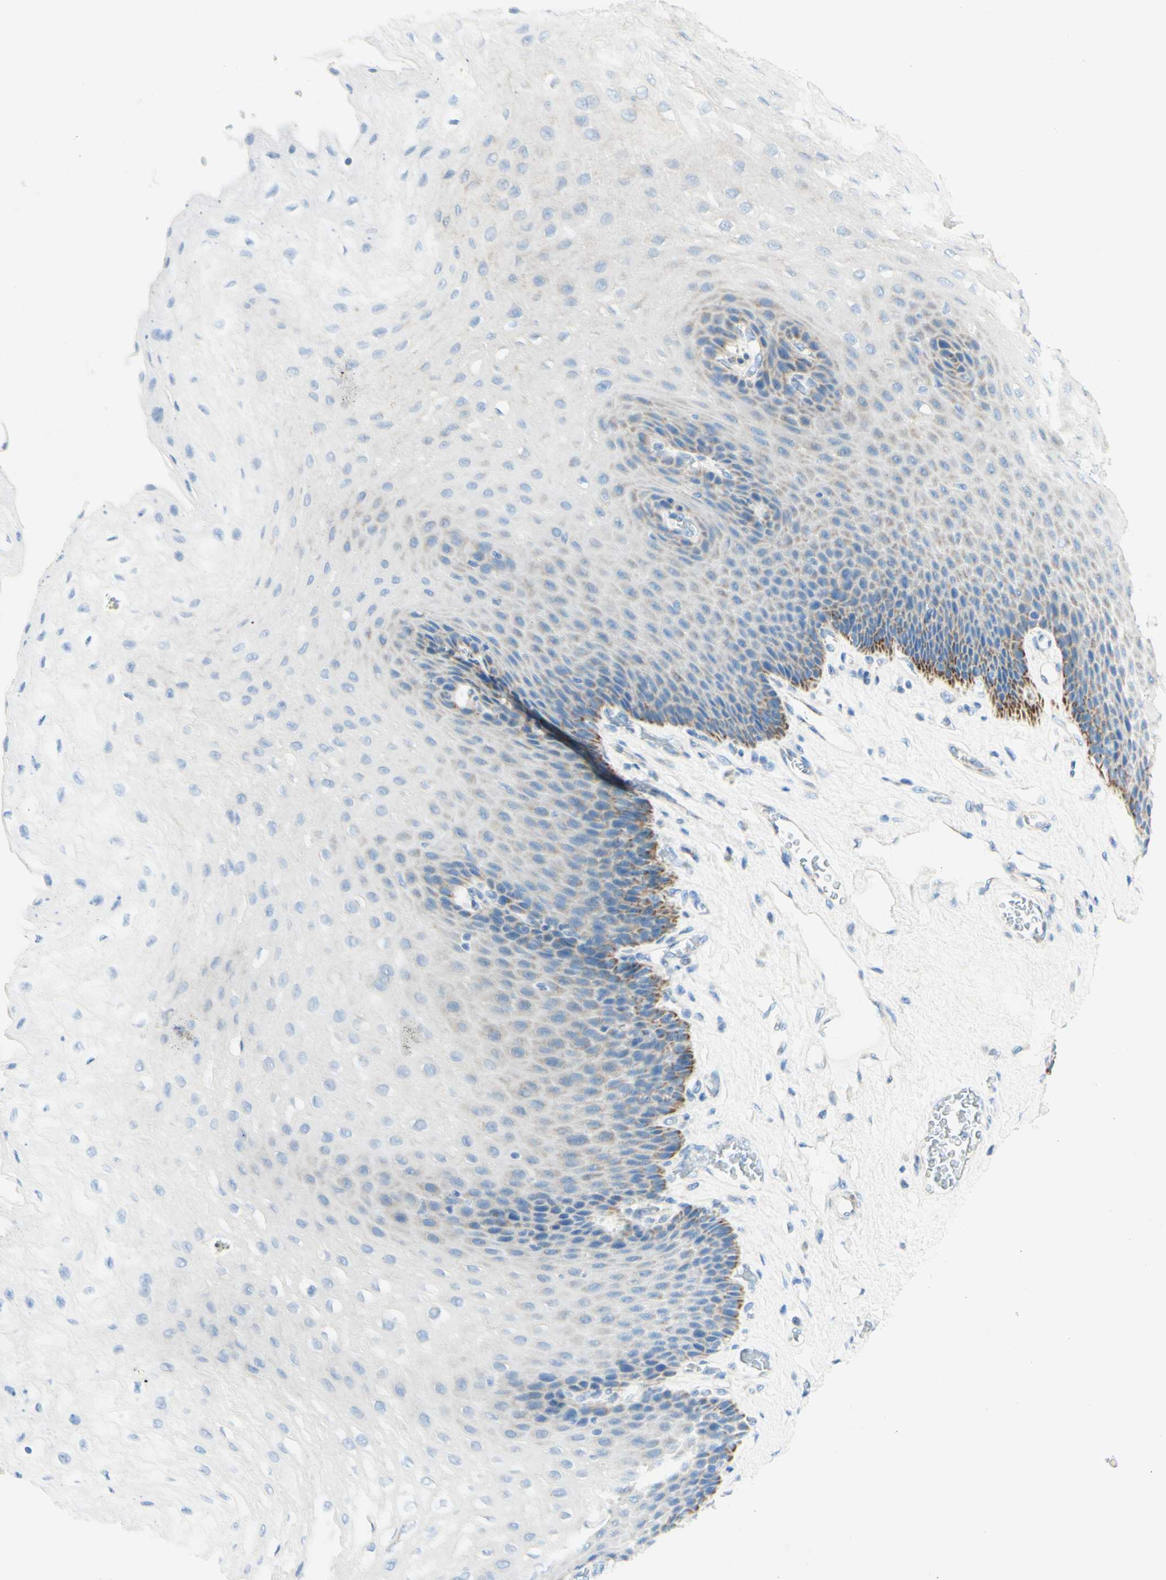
{"staining": {"intensity": "moderate", "quantity": "<25%", "location": "cytoplasmic/membranous"}, "tissue": "esophagus", "cell_type": "Squamous epithelial cells", "image_type": "normal", "snomed": [{"axis": "morphology", "description": "Normal tissue, NOS"}, {"axis": "topography", "description": "Esophagus"}], "caption": "DAB immunohistochemical staining of unremarkable esophagus demonstrates moderate cytoplasmic/membranous protein positivity in approximately <25% of squamous epithelial cells.", "gene": "ARMC10", "patient": {"sex": "female", "age": 72}}